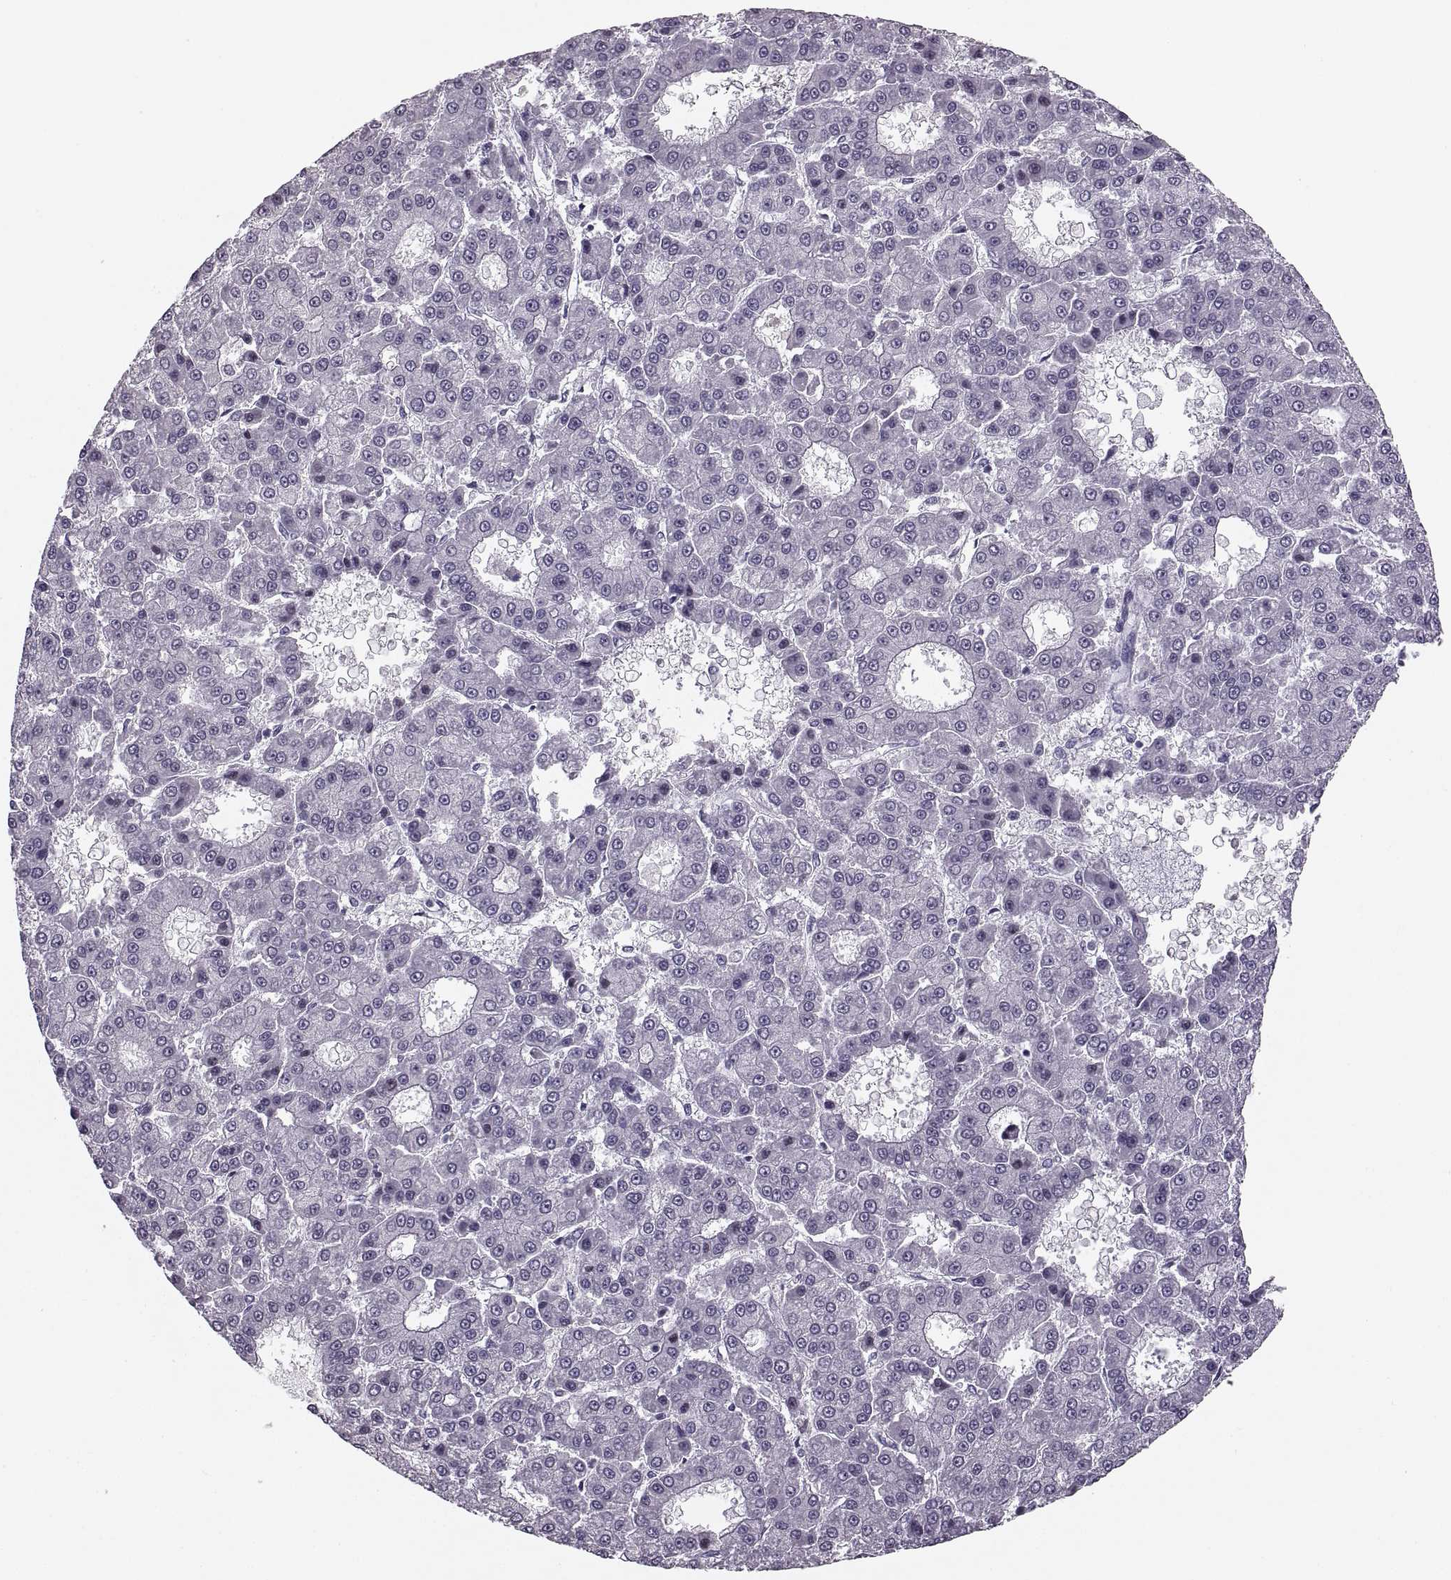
{"staining": {"intensity": "negative", "quantity": "none", "location": "none"}, "tissue": "liver cancer", "cell_type": "Tumor cells", "image_type": "cancer", "snomed": [{"axis": "morphology", "description": "Carcinoma, Hepatocellular, NOS"}, {"axis": "topography", "description": "Liver"}], "caption": "DAB (3,3'-diaminobenzidine) immunohistochemical staining of human liver cancer (hepatocellular carcinoma) demonstrates no significant expression in tumor cells. The staining is performed using DAB brown chromogen with nuclei counter-stained in using hematoxylin.", "gene": "PAGE5", "patient": {"sex": "male", "age": 70}}